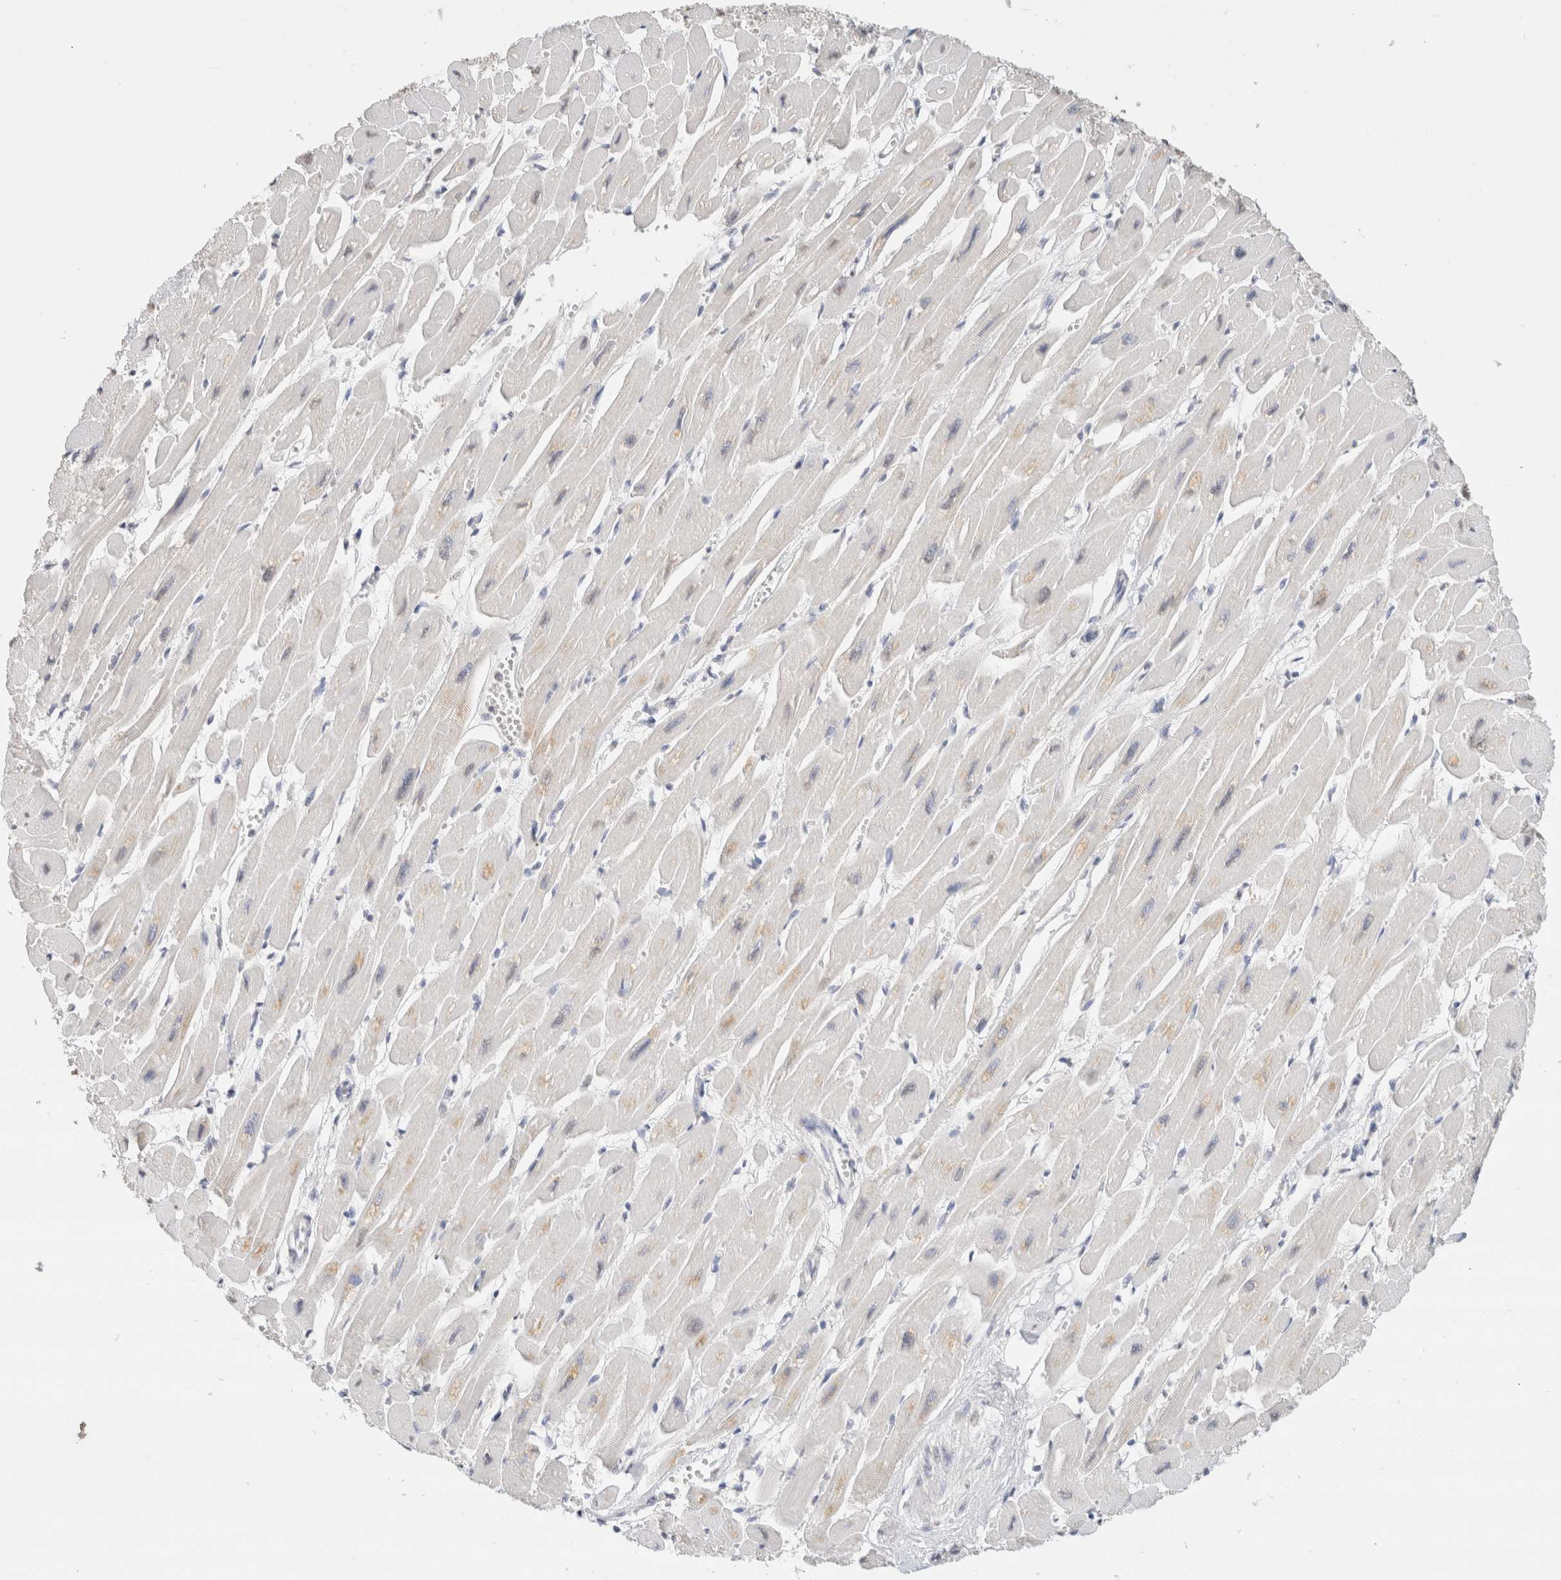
{"staining": {"intensity": "negative", "quantity": "none", "location": "none"}, "tissue": "heart muscle", "cell_type": "Cardiomyocytes", "image_type": "normal", "snomed": [{"axis": "morphology", "description": "Normal tissue, NOS"}, {"axis": "topography", "description": "Heart"}], "caption": "Image shows no protein expression in cardiomyocytes of normal heart muscle.", "gene": "CD80", "patient": {"sex": "female", "age": 54}}